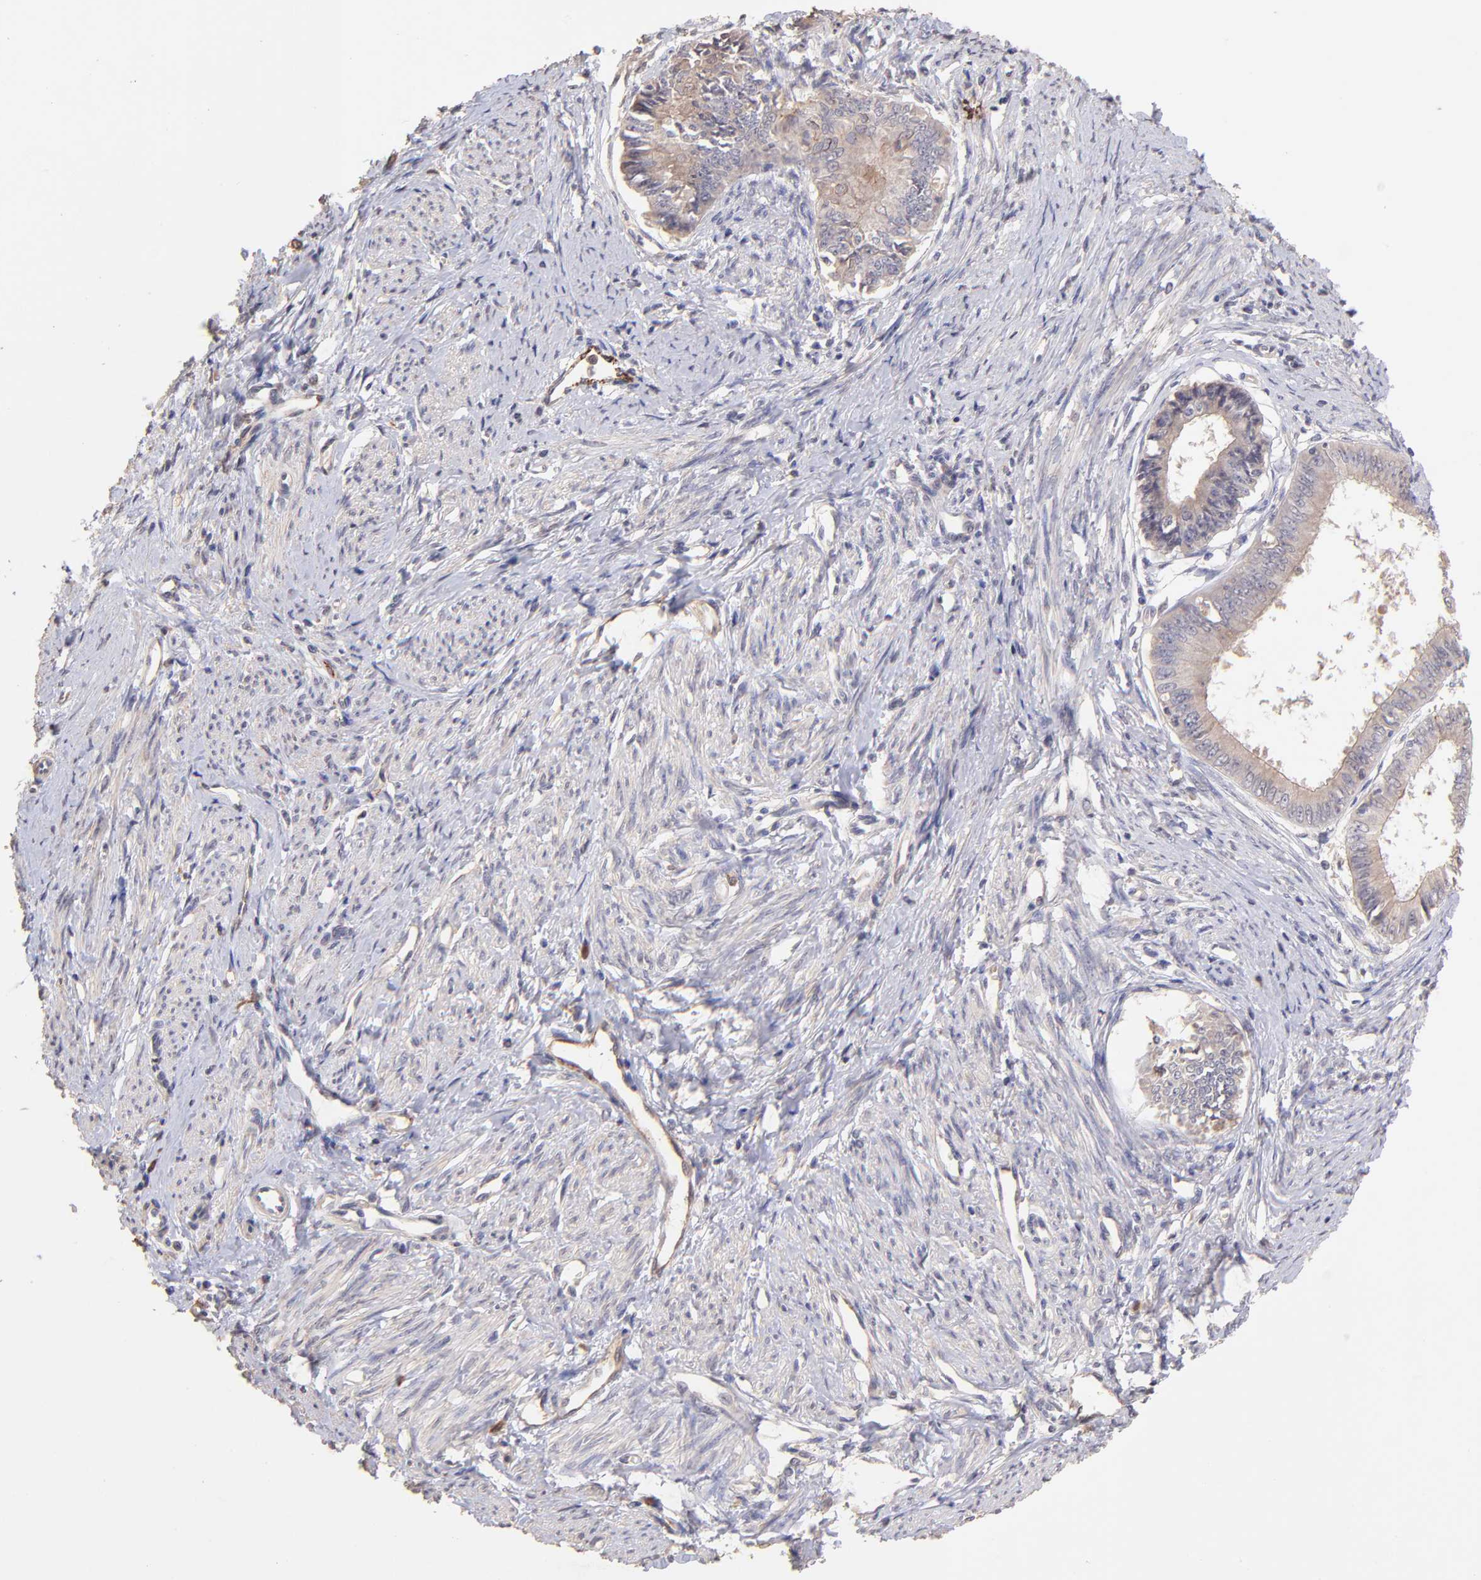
{"staining": {"intensity": "weak", "quantity": ">75%", "location": "cytoplasmic/membranous"}, "tissue": "endometrial cancer", "cell_type": "Tumor cells", "image_type": "cancer", "snomed": [{"axis": "morphology", "description": "Adenocarcinoma, NOS"}, {"axis": "topography", "description": "Endometrium"}], "caption": "Human endometrial cancer stained with a brown dye shows weak cytoplasmic/membranous positive expression in about >75% of tumor cells.", "gene": "RNASEL", "patient": {"sex": "female", "age": 76}}